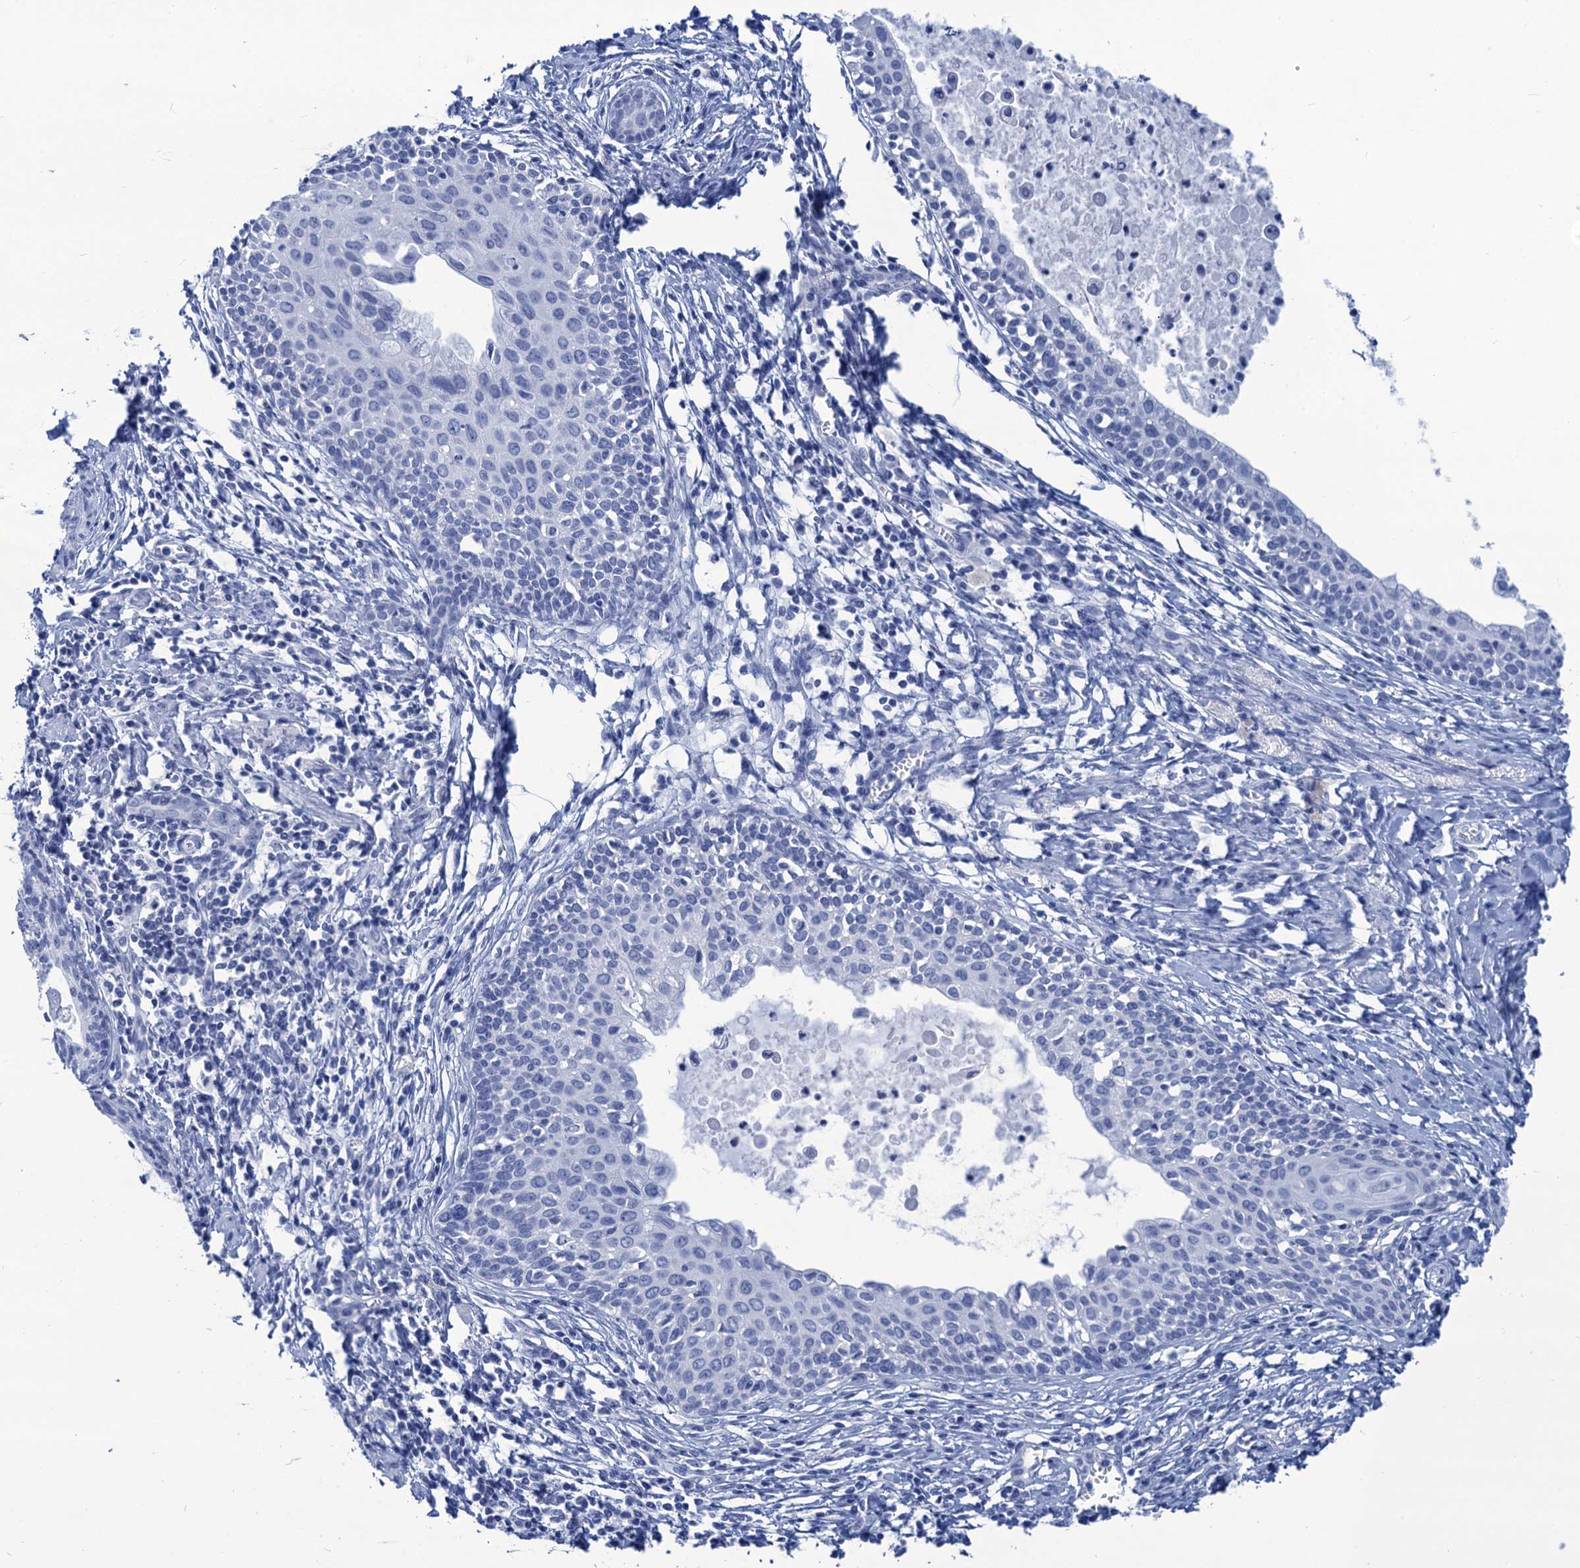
{"staining": {"intensity": "negative", "quantity": "none", "location": "none"}, "tissue": "cervical cancer", "cell_type": "Tumor cells", "image_type": "cancer", "snomed": [{"axis": "morphology", "description": "Squamous cell carcinoma, NOS"}, {"axis": "topography", "description": "Cervix"}], "caption": "Tumor cells show no significant staining in squamous cell carcinoma (cervical).", "gene": "CABYR", "patient": {"sex": "female", "age": 52}}